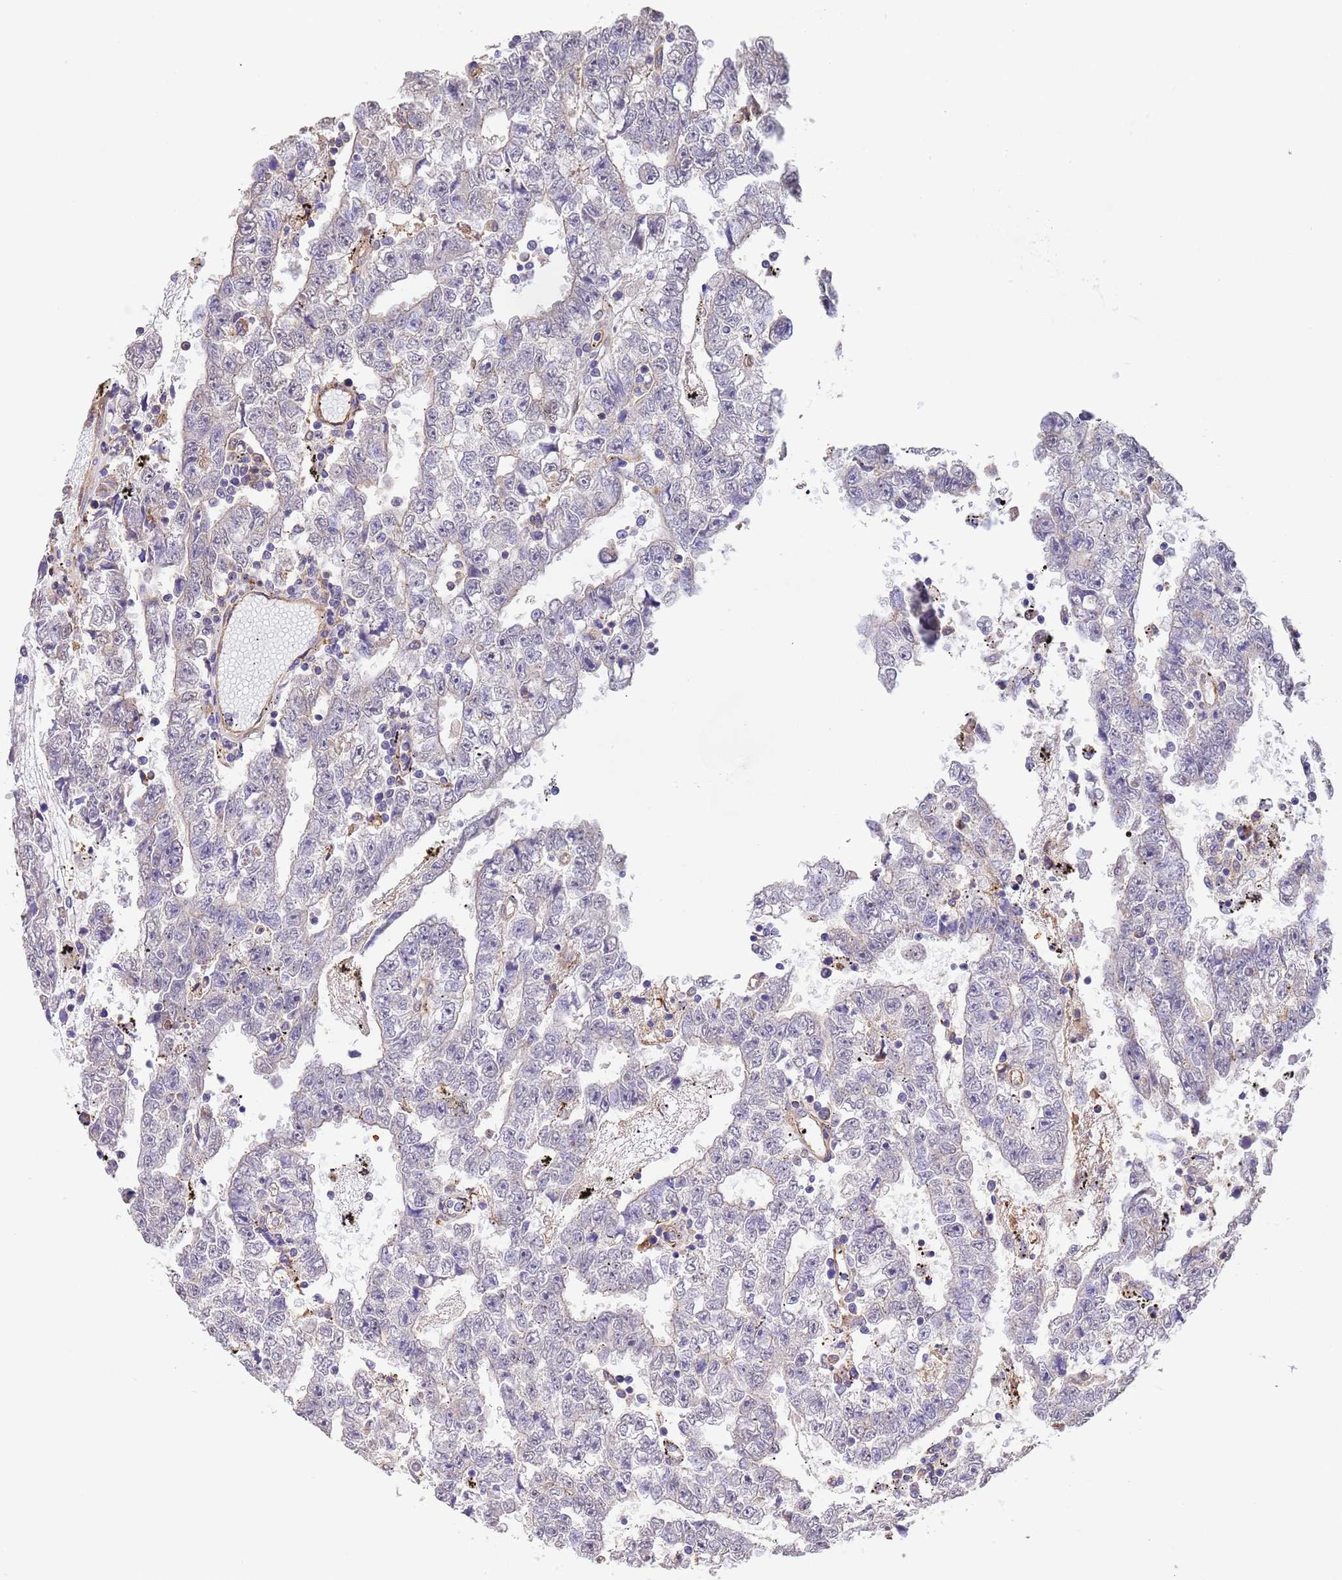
{"staining": {"intensity": "negative", "quantity": "none", "location": "none"}, "tissue": "testis cancer", "cell_type": "Tumor cells", "image_type": "cancer", "snomed": [{"axis": "morphology", "description": "Carcinoma, Embryonal, NOS"}, {"axis": "topography", "description": "Testis"}], "caption": "There is no significant staining in tumor cells of testis cancer (embryonal carcinoma). (DAB immunohistochemistry with hematoxylin counter stain).", "gene": "NPHP1", "patient": {"sex": "male", "age": 25}}